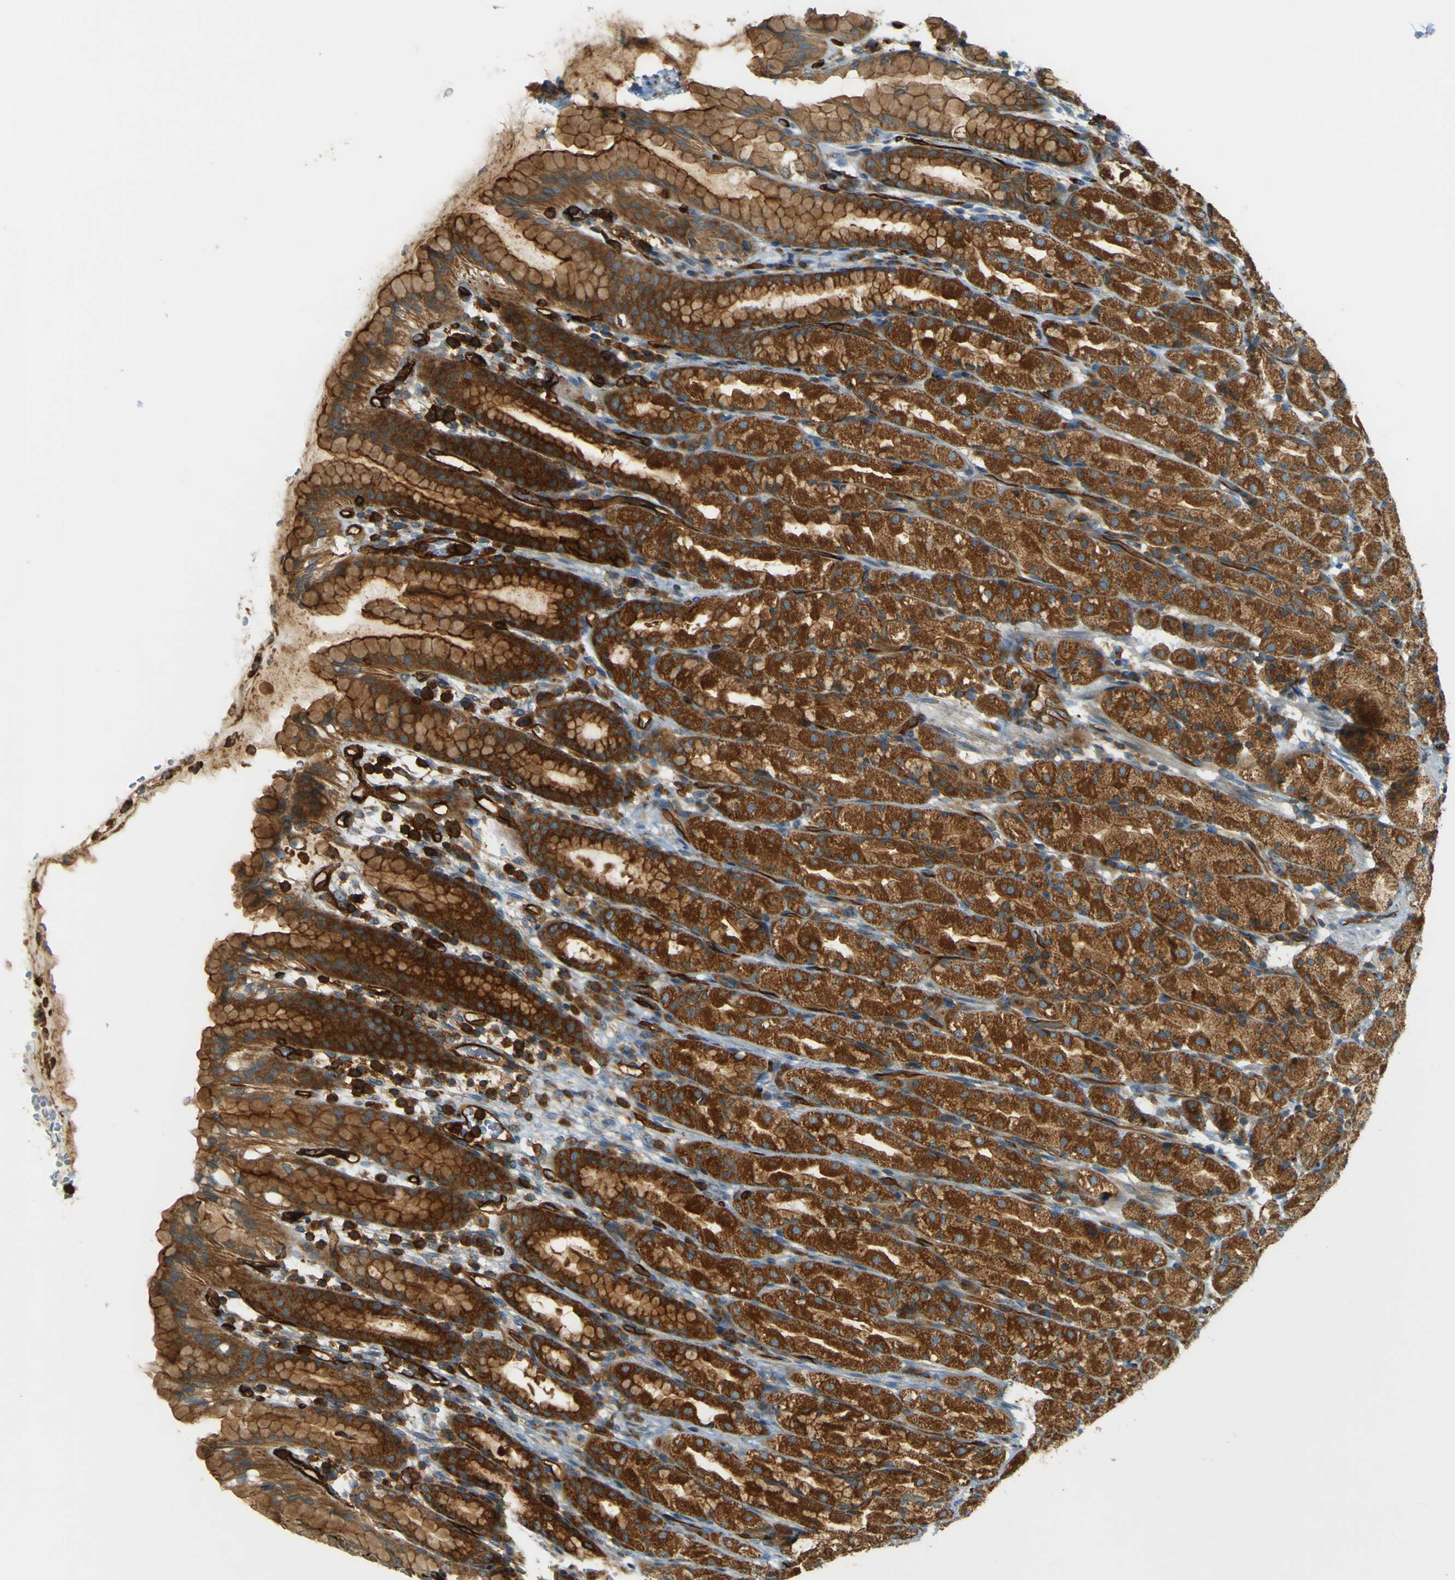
{"staining": {"intensity": "strong", "quantity": ">75%", "location": "cytoplasmic/membranous"}, "tissue": "stomach", "cell_type": "Glandular cells", "image_type": "normal", "snomed": [{"axis": "morphology", "description": "Normal tissue, NOS"}, {"axis": "topography", "description": "Stomach, upper"}], "caption": "Immunohistochemistry (IHC) micrograph of unremarkable stomach: human stomach stained using immunohistochemistry displays high levels of strong protein expression localized specifically in the cytoplasmic/membranous of glandular cells, appearing as a cytoplasmic/membranous brown color.", "gene": "DNAJC5", "patient": {"sex": "male", "age": 68}}